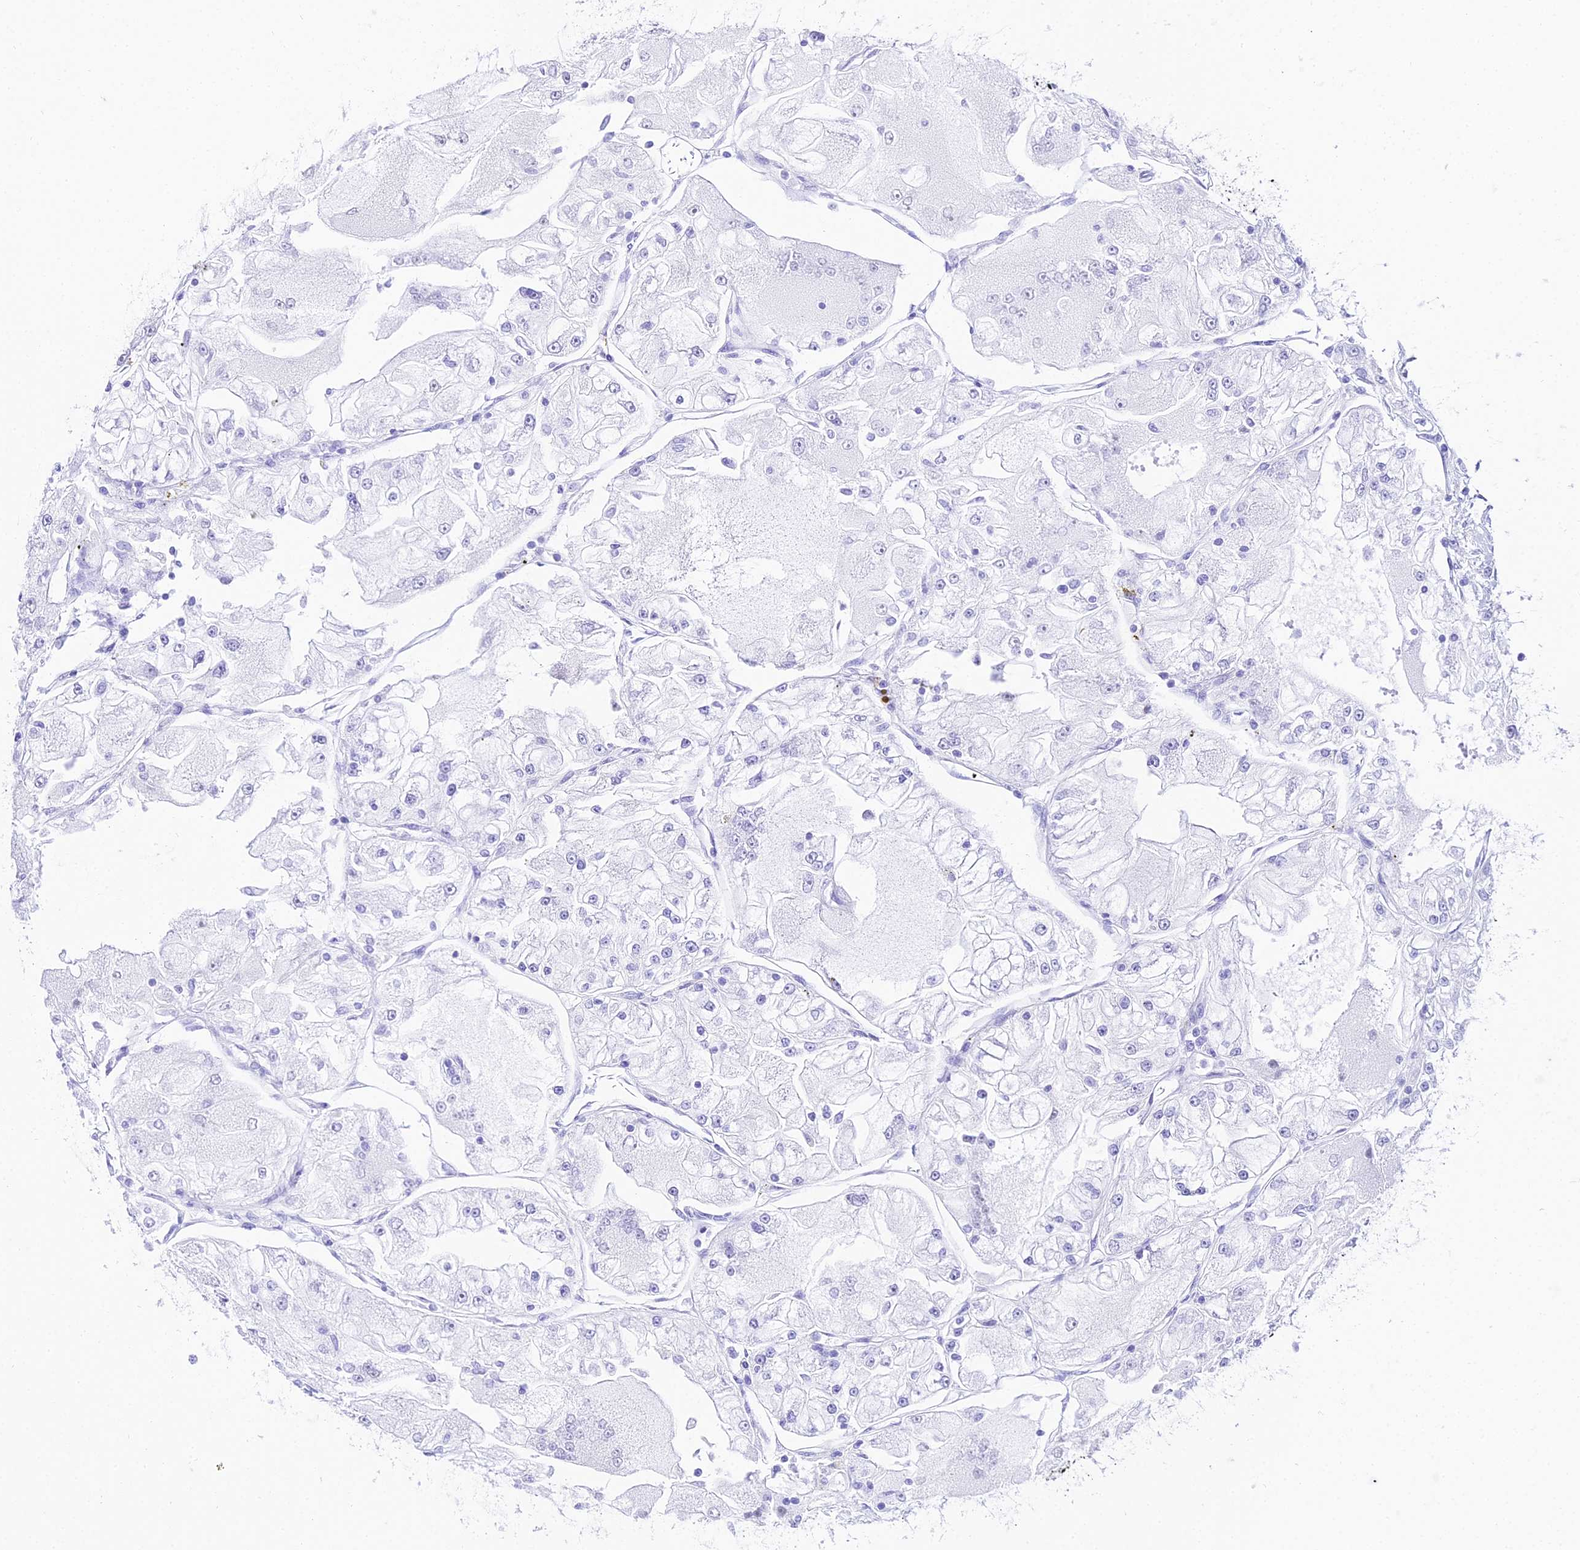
{"staining": {"intensity": "negative", "quantity": "none", "location": "none"}, "tissue": "renal cancer", "cell_type": "Tumor cells", "image_type": "cancer", "snomed": [{"axis": "morphology", "description": "Adenocarcinoma, NOS"}, {"axis": "topography", "description": "Kidney"}], "caption": "Human adenocarcinoma (renal) stained for a protein using immunohistochemistry (IHC) demonstrates no staining in tumor cells.", "gene": "TRMT44", "patient": {"sex": "female", "age": 72}}